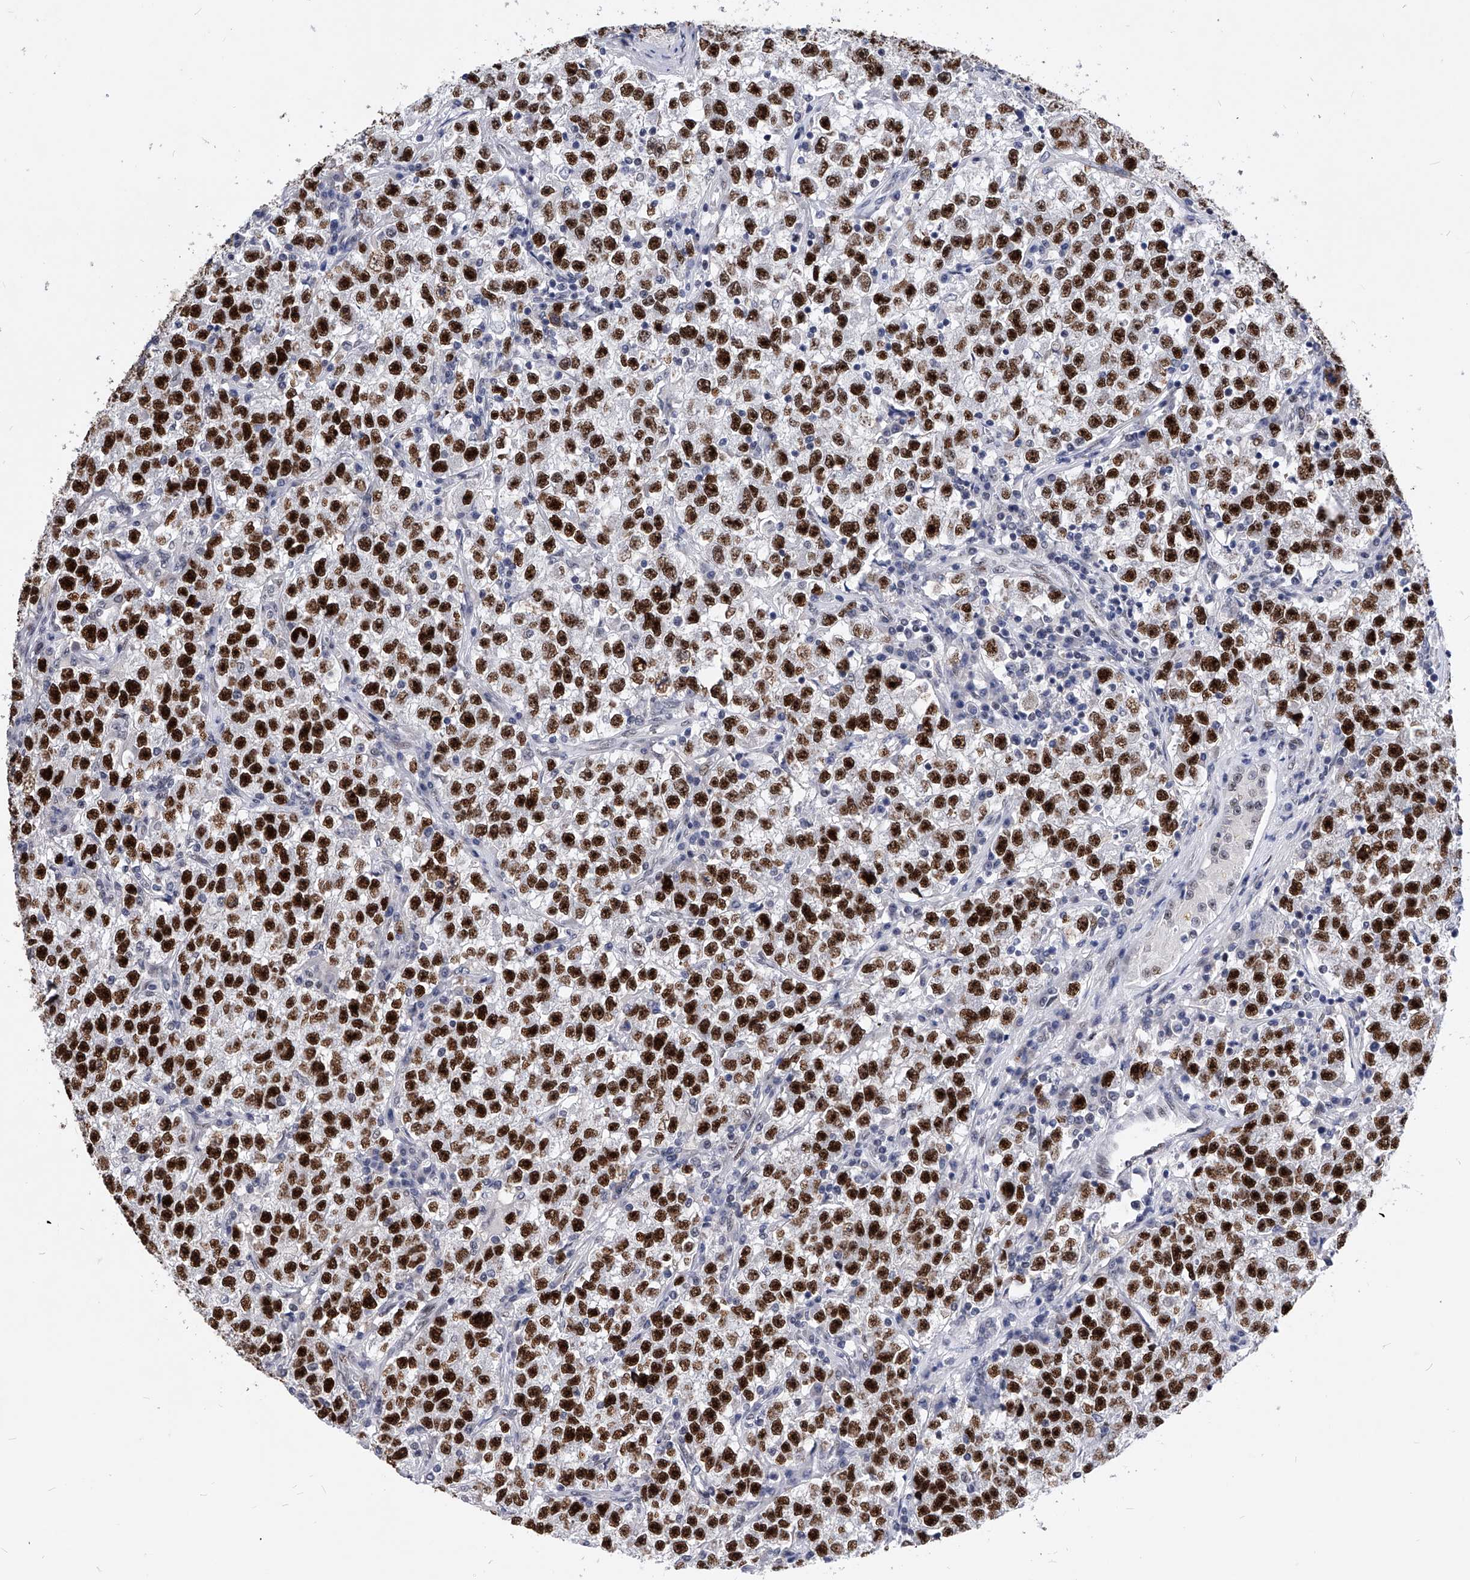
{"staining": {"intensity": "strong", "quantity": ">75%", "location": "nuclear"}, "tissue": "testis cancer", "cell_type": "Tumor cells", "image_type": "cancer", "snomed": [{"axis": "morphology", "description": "Seminoma, NOS"}, {"axis": "topography", "description": "Testis"}], "caption": "Immunohistochemistry (IHC) (DAB (3,3'-diaminobenzidine)) staining of human testis cancer reveals strong nuclear protein positivity in about >75% of tumor cells.", "gene": "TESK2", "patient": {"sex": "male", "age": 22}}